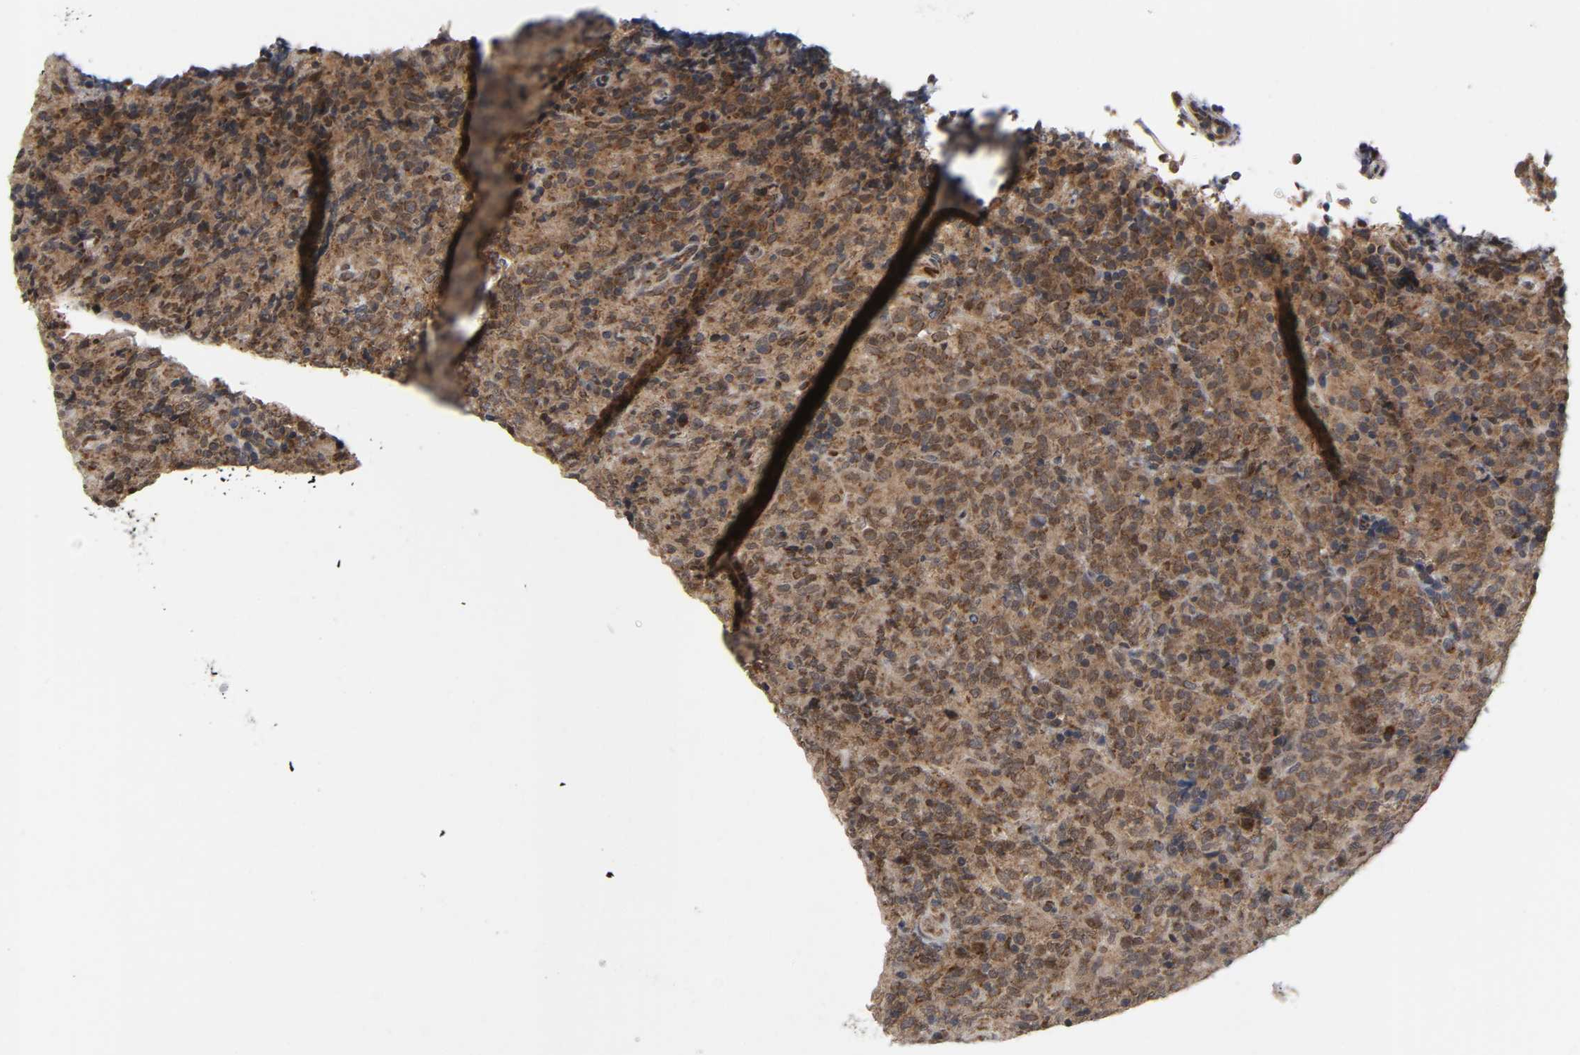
{"staining": {"intensity": "strong", "quantity": ">75%", "location": "cytoplasmic/membranous"}, "tissue": "lymphoma", "cell_type": "Tumor cells", "image_type": "cancer", "snomed": [{"axis": "morphology", "description": "Malignant lymphoma, non-Hodgkin's type, High grade"}, {"axis": "topography", "description": "Tonsil"}], "caption": "Immunohistochemistry image of neoplastic tissue: human lymphoma stained using immunohistochemistry displays high levels of strong protein expression localized specifically in the cytoplasmic/membranous of tumor cells, appearing as a cytoplasmic/membranous brown color.", "gene": "SLC30A9", "patient": {"sex": "female", "age": 36}}